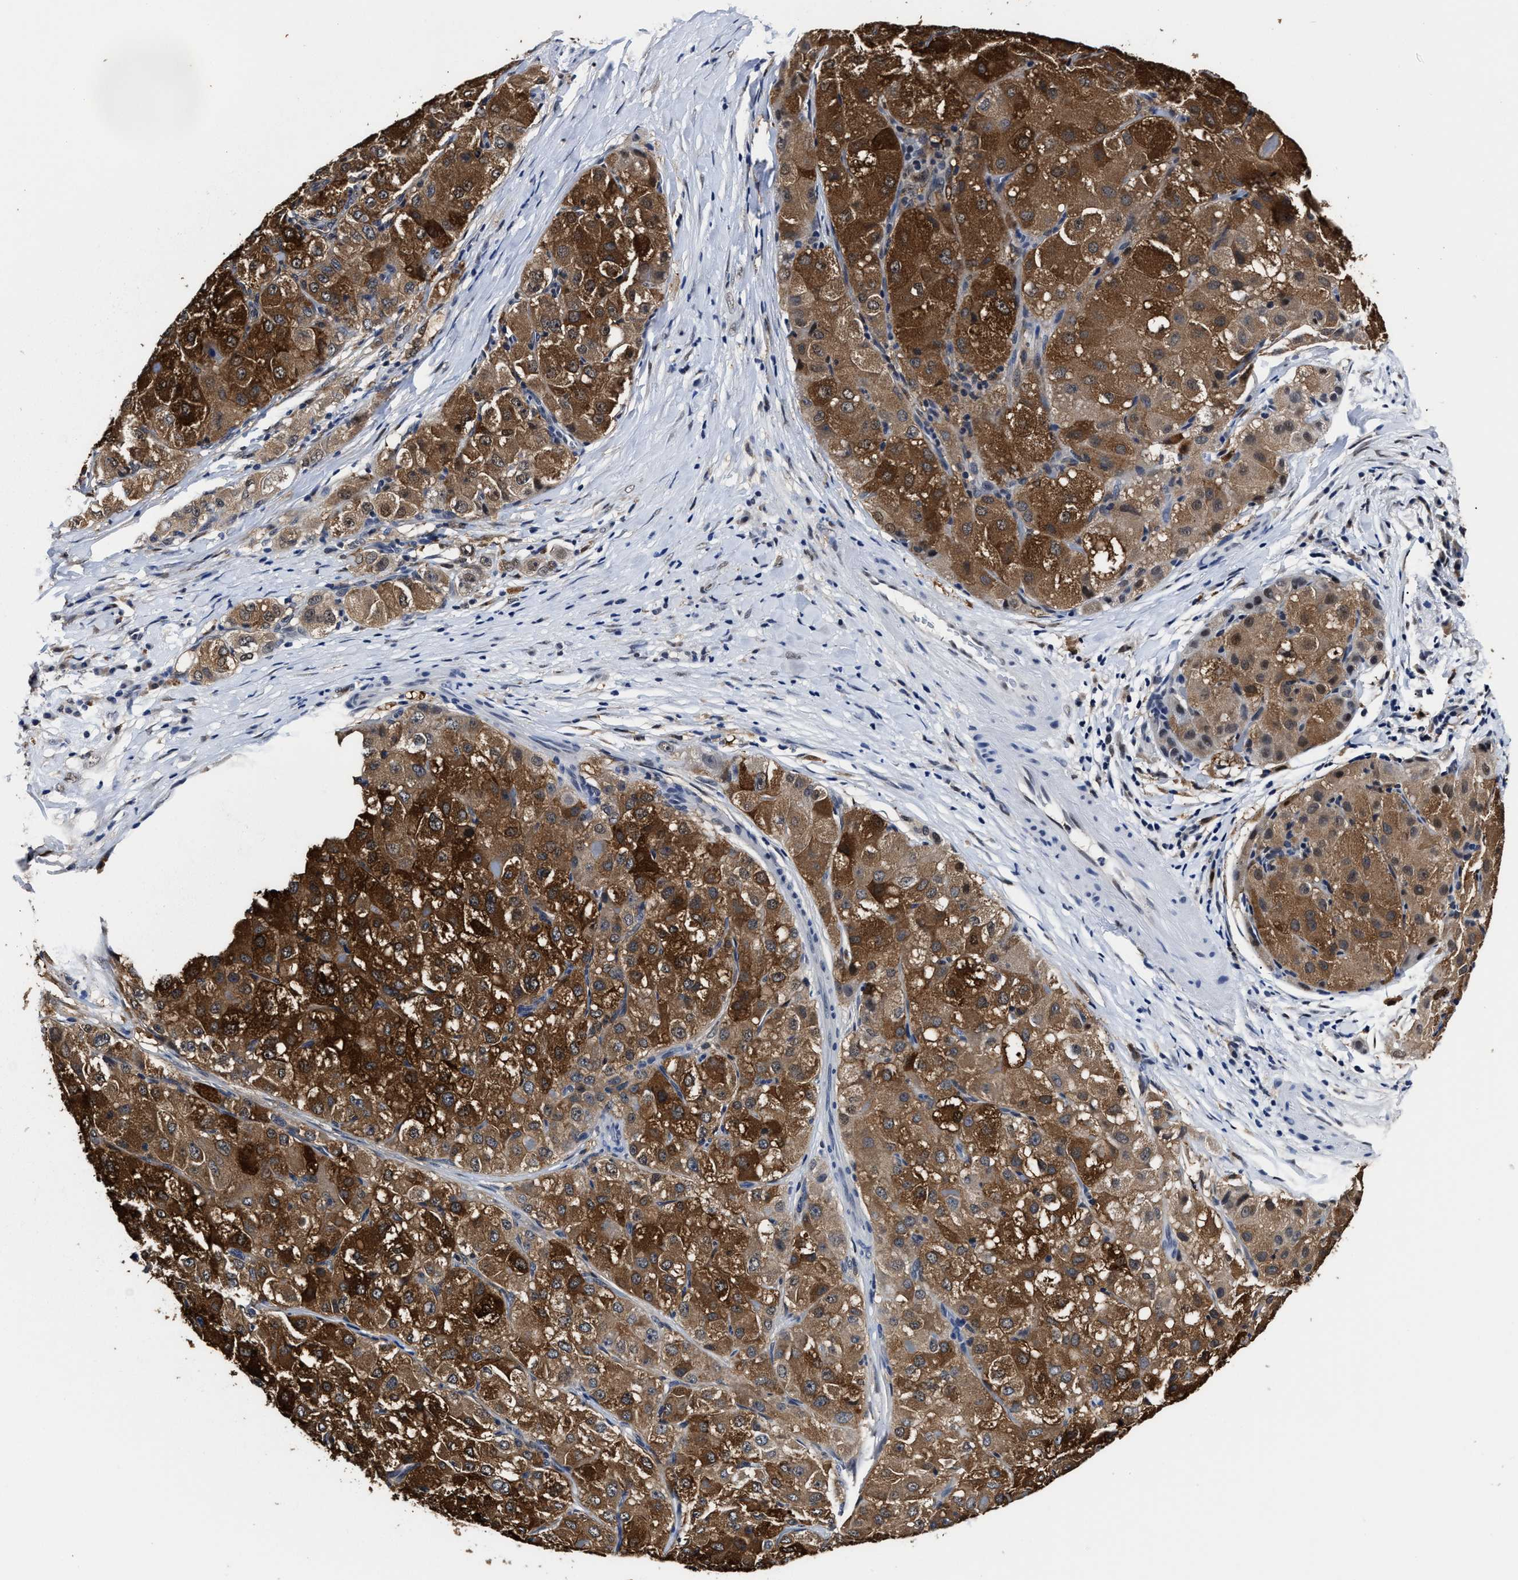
{"staining": {"intensity": "strong", "quantity": ">75%", "location": "cytoplasmic/membranous"}, "tissue": "liver cancer", "cell_type": "Tumor cells", "image_type": "cancer", "snomed": [{"axis": "morphology", "description": "Carcinoma, Hepatocellular, NOS"}, {"axis": "topography", "description": "Liver"}], "caption": "IHC histopathology image of neoplastic tissue: human liver hepatocellular carcinoma stained using immunohistochemistry (IHC) shows high levels of strong protein expression localized specifically in the cytoplasmic/membranous of tumor cells, appearing as a cytoplasmic/membranous brown color.", "gene": "PRPF4B", "patient": {"sex": "male", "age": 80}}